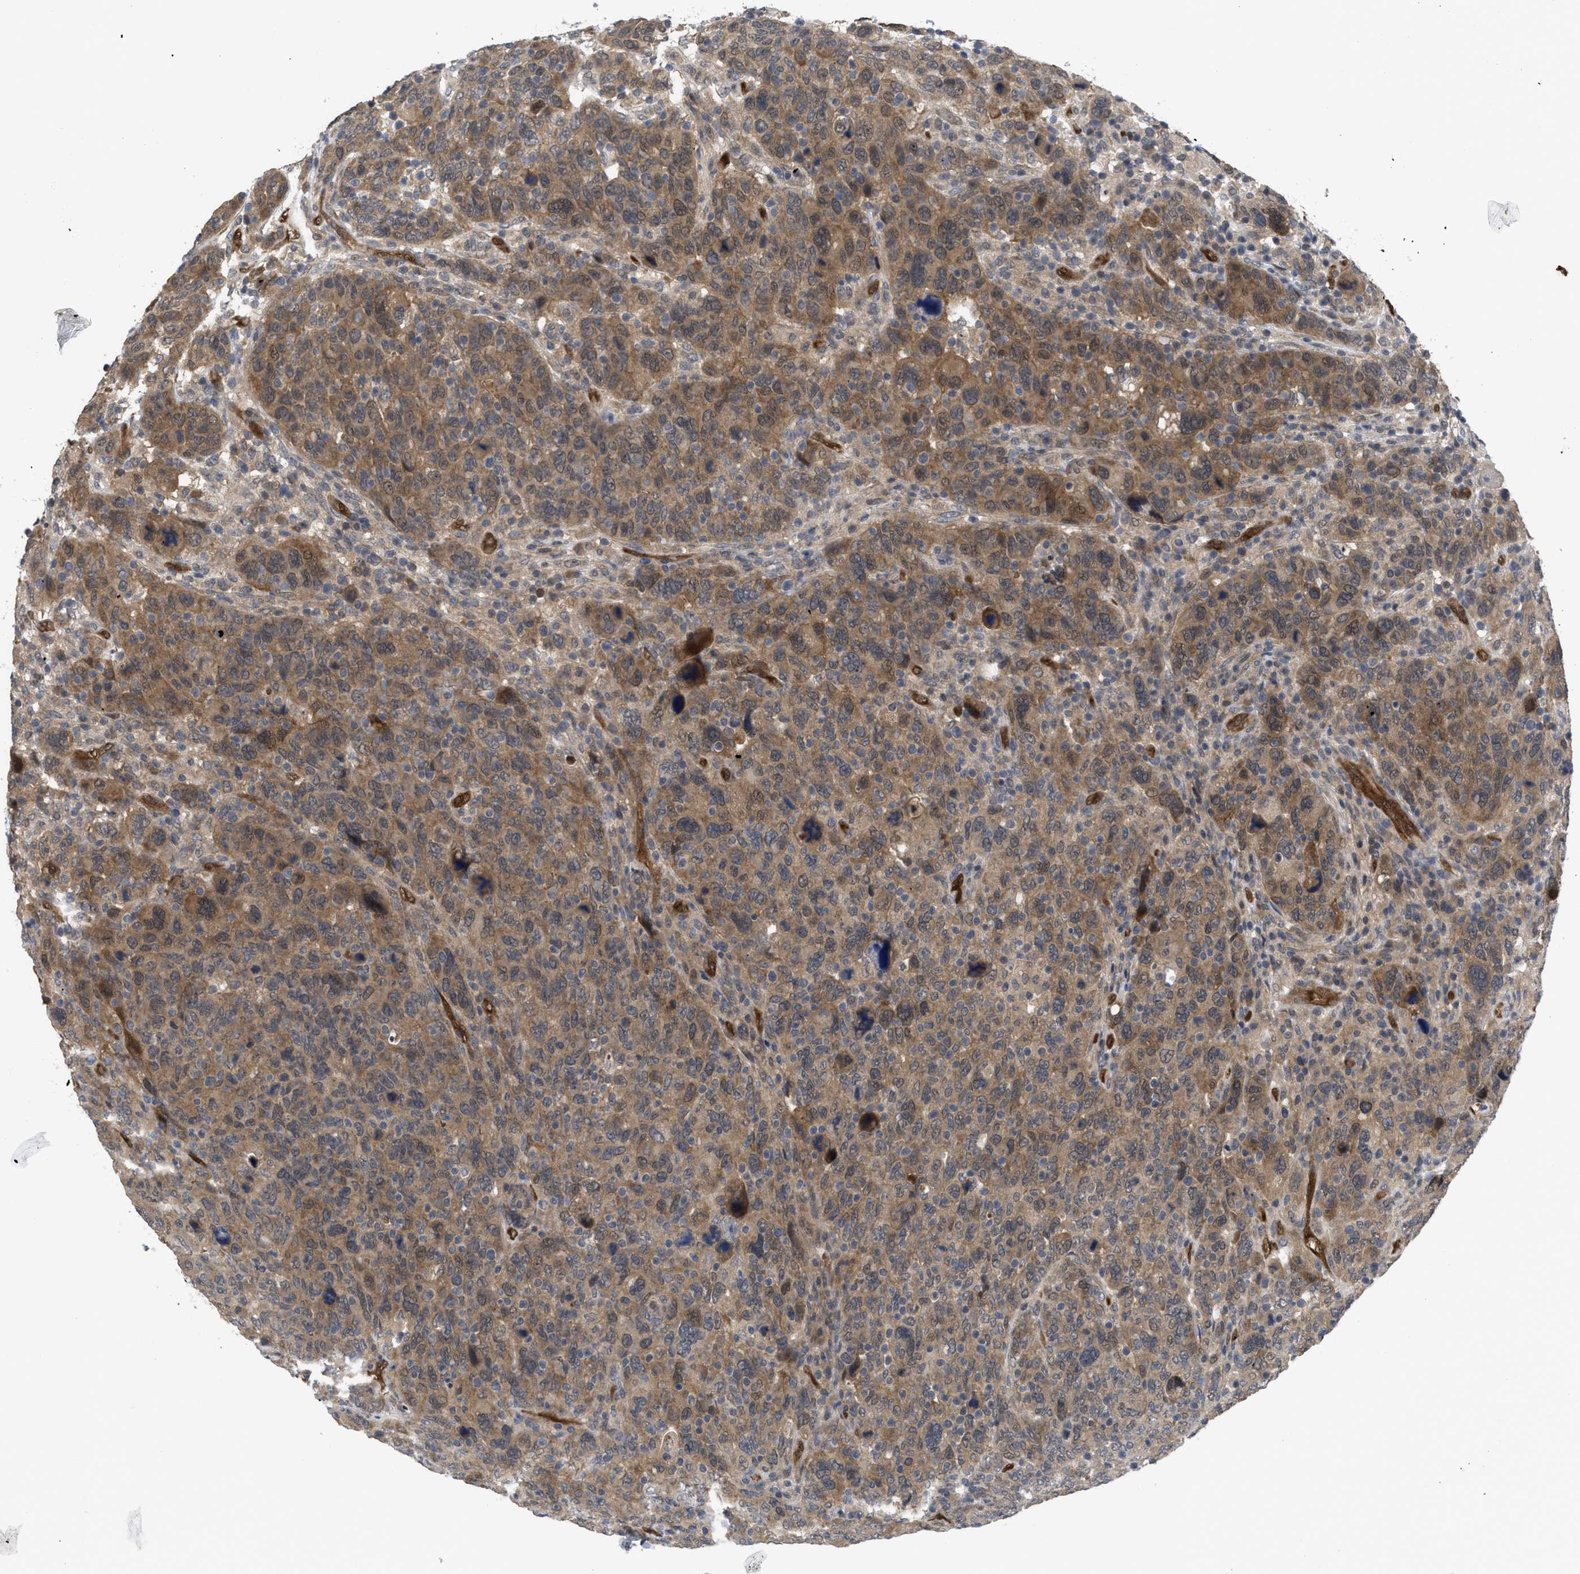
{"staining": {"intensity": "moderate", "quantity": ">75%", "location": "cytoplasmic/membranous"}, "tissue": "breast cancer", "cell_type": "Tumor cells", "image_type": "cancer", "snomed": [{"axis": "morphology", "description": "Duct carcinoma"}, {"axis": "topography", "description": "Breast"}], "caption": "A high-resolution photomicrograph shows IHC staining of breast cancer, which displays moderate cytoplasmic/membranous positivity in about >75% of tumor cells.", "gene": "LDAF1", "patient": {"sex": "female", "age": 37}}